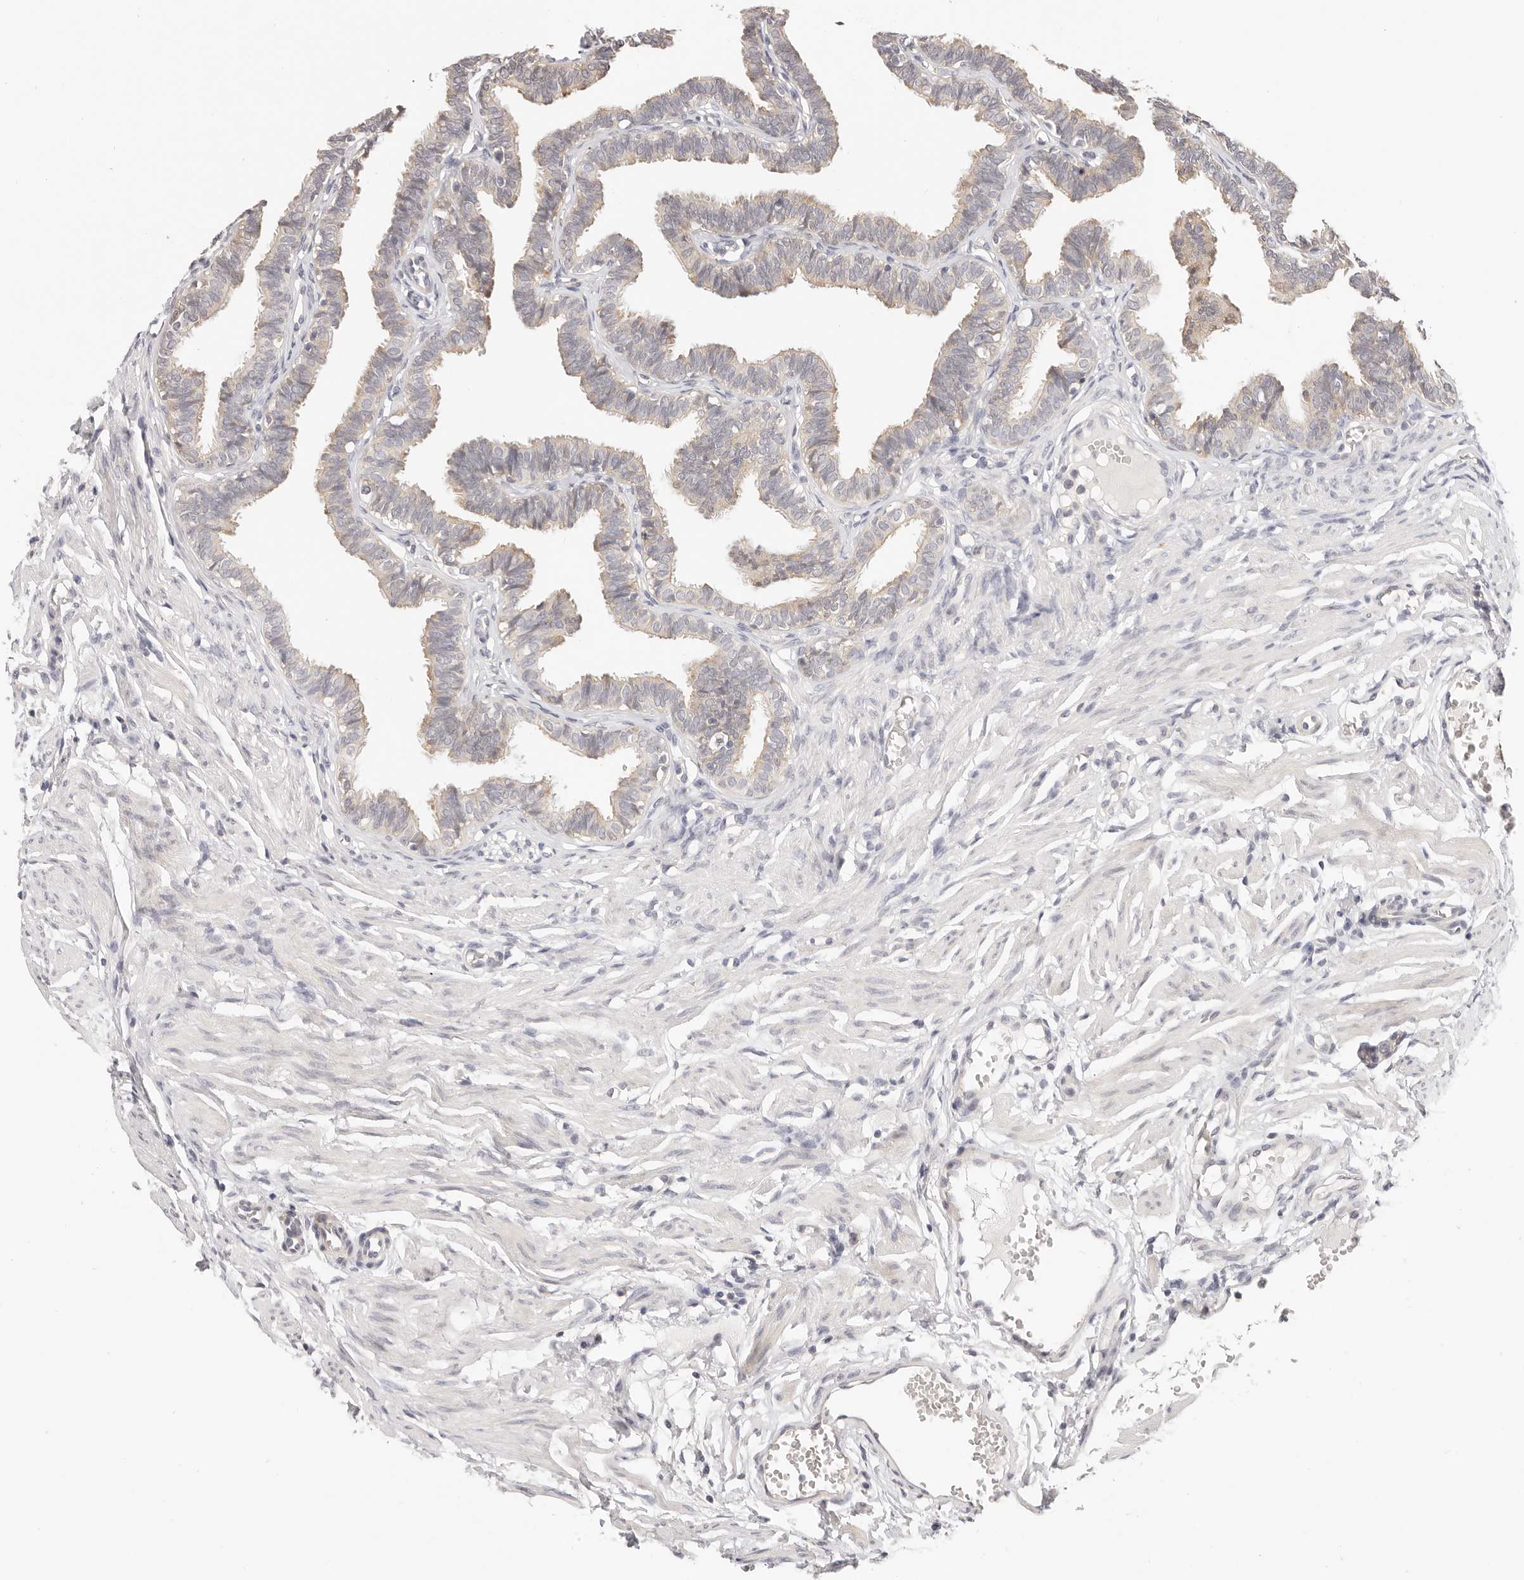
{"staining": {"intensity": "weak", "quantity": "25%-75%", "location": "cytoplasmic/membranous"}, "tissue": "fallopian tube", "cell_type": "Glandular cells", "image_type": "normal", "snomed": [{"axis": "morphology", "description": "Normal tissue, NOS"}, {"axis": "topography", "description": "Fallopian tube"}, {"axis": "topography", "description": "Ovary"}], "caption": "Glandular cells exhibit low levels of weak cytoplasmic/membranous positivity in approximately 25%-75% of cells in benign fallopian tube. Nuclei are stained in blue.", "gene": "GGPS1", "patient": {"sex": "female", "age": 23}}